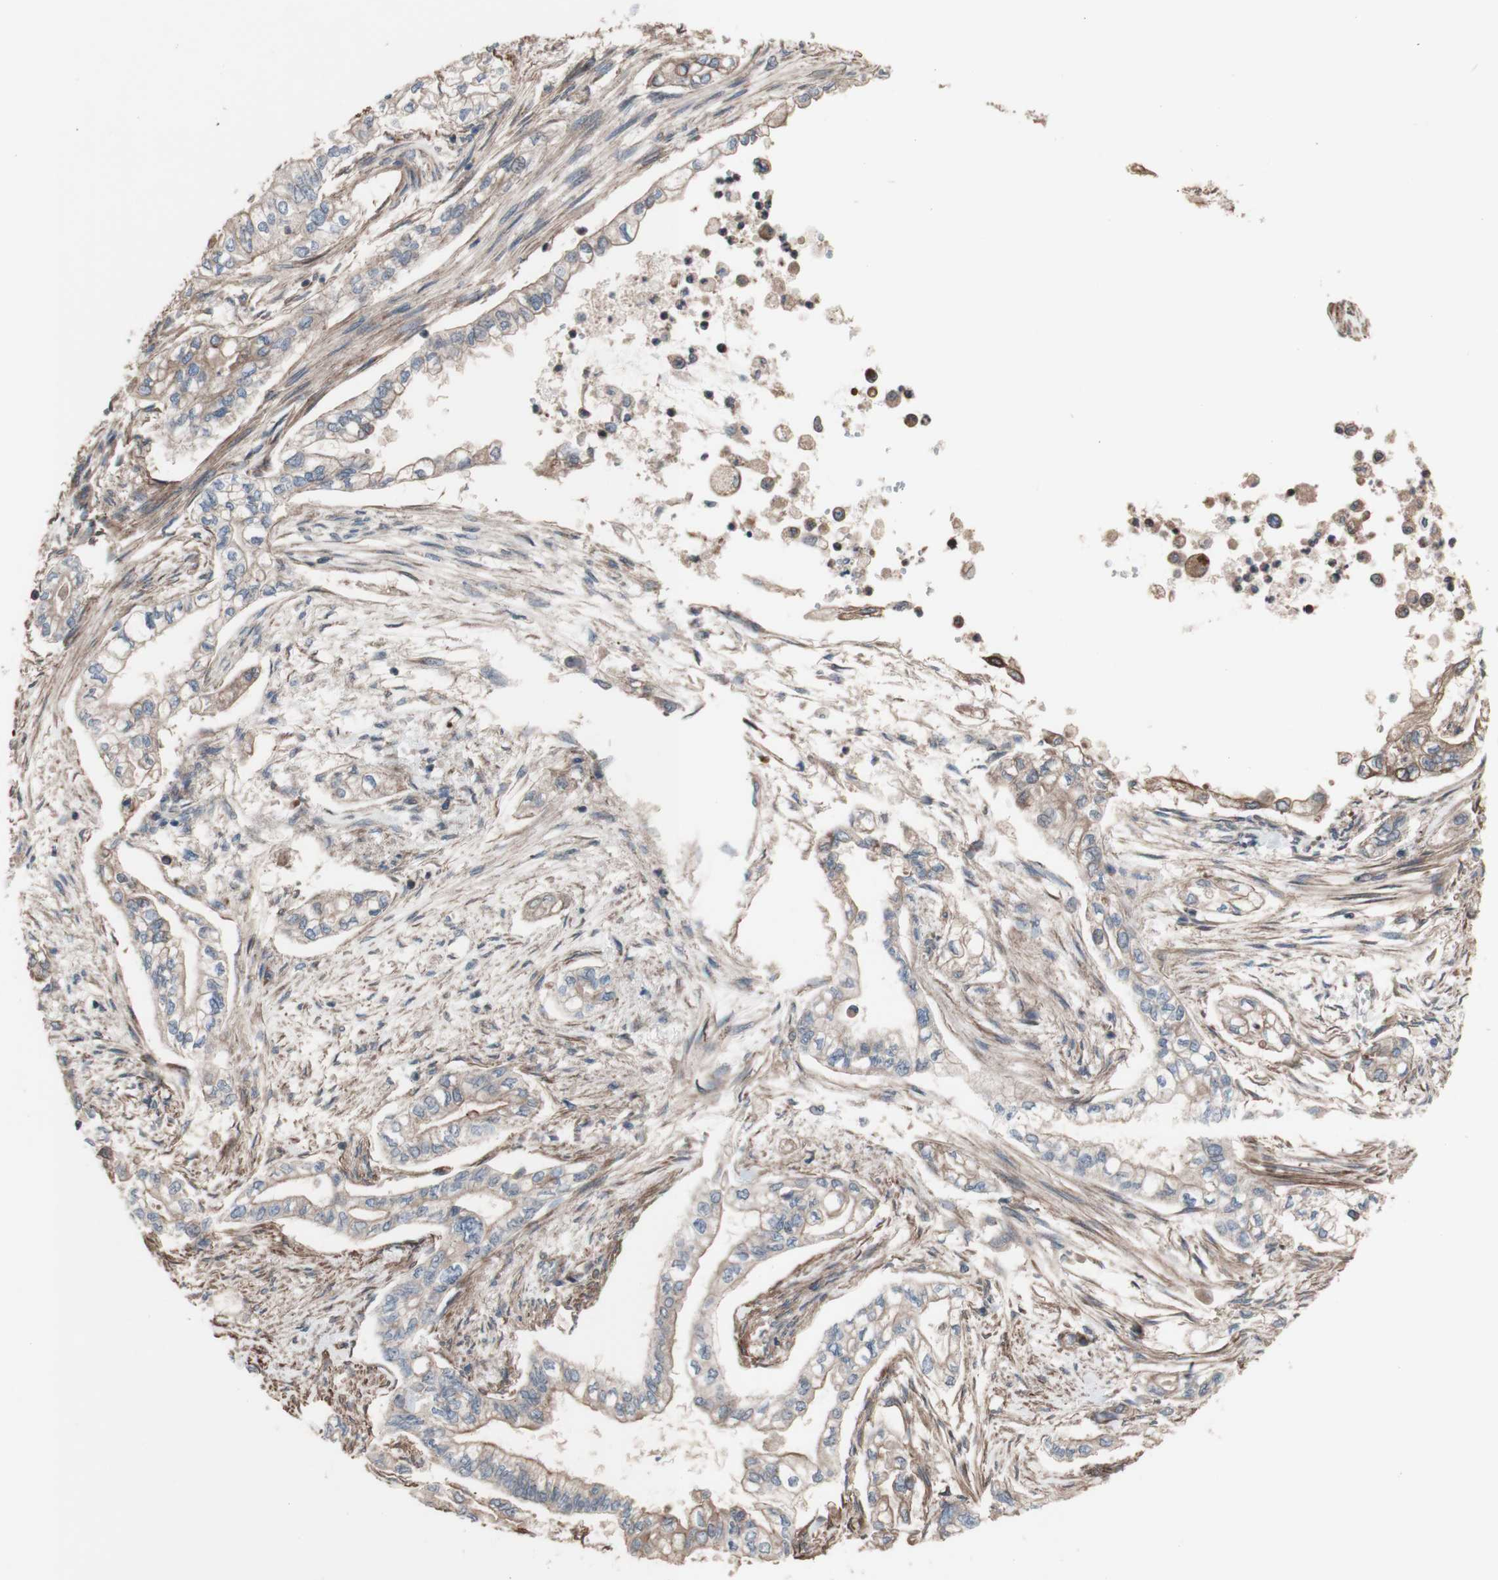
{"staining": {"intensity": "weak", "quantity": ">75%", "location": "cytoplasmic/membranous"}, "tissue": "pancreatic cancer", "cell_type": "Tumor cells", "image_type": "cancer", "snomed": [{"axis": "morphology", "description": "Normal tissue, NOS"}, {"axis": "topography", "description": "Pancreas"}], "caption": "DAB (3,3'-diaminobenzidine) immunohistochemical staining of human pancreatic cancer demonstrates weak cytoplasmic/membranous protein staining in approximately >75% of tumor cells. (DAB (3,3'-diaminobenzidine) IHC with brightfield microscopy, high magnification).", "gene": "COPB1", "patient": {"sex": "male", "age": 42}}